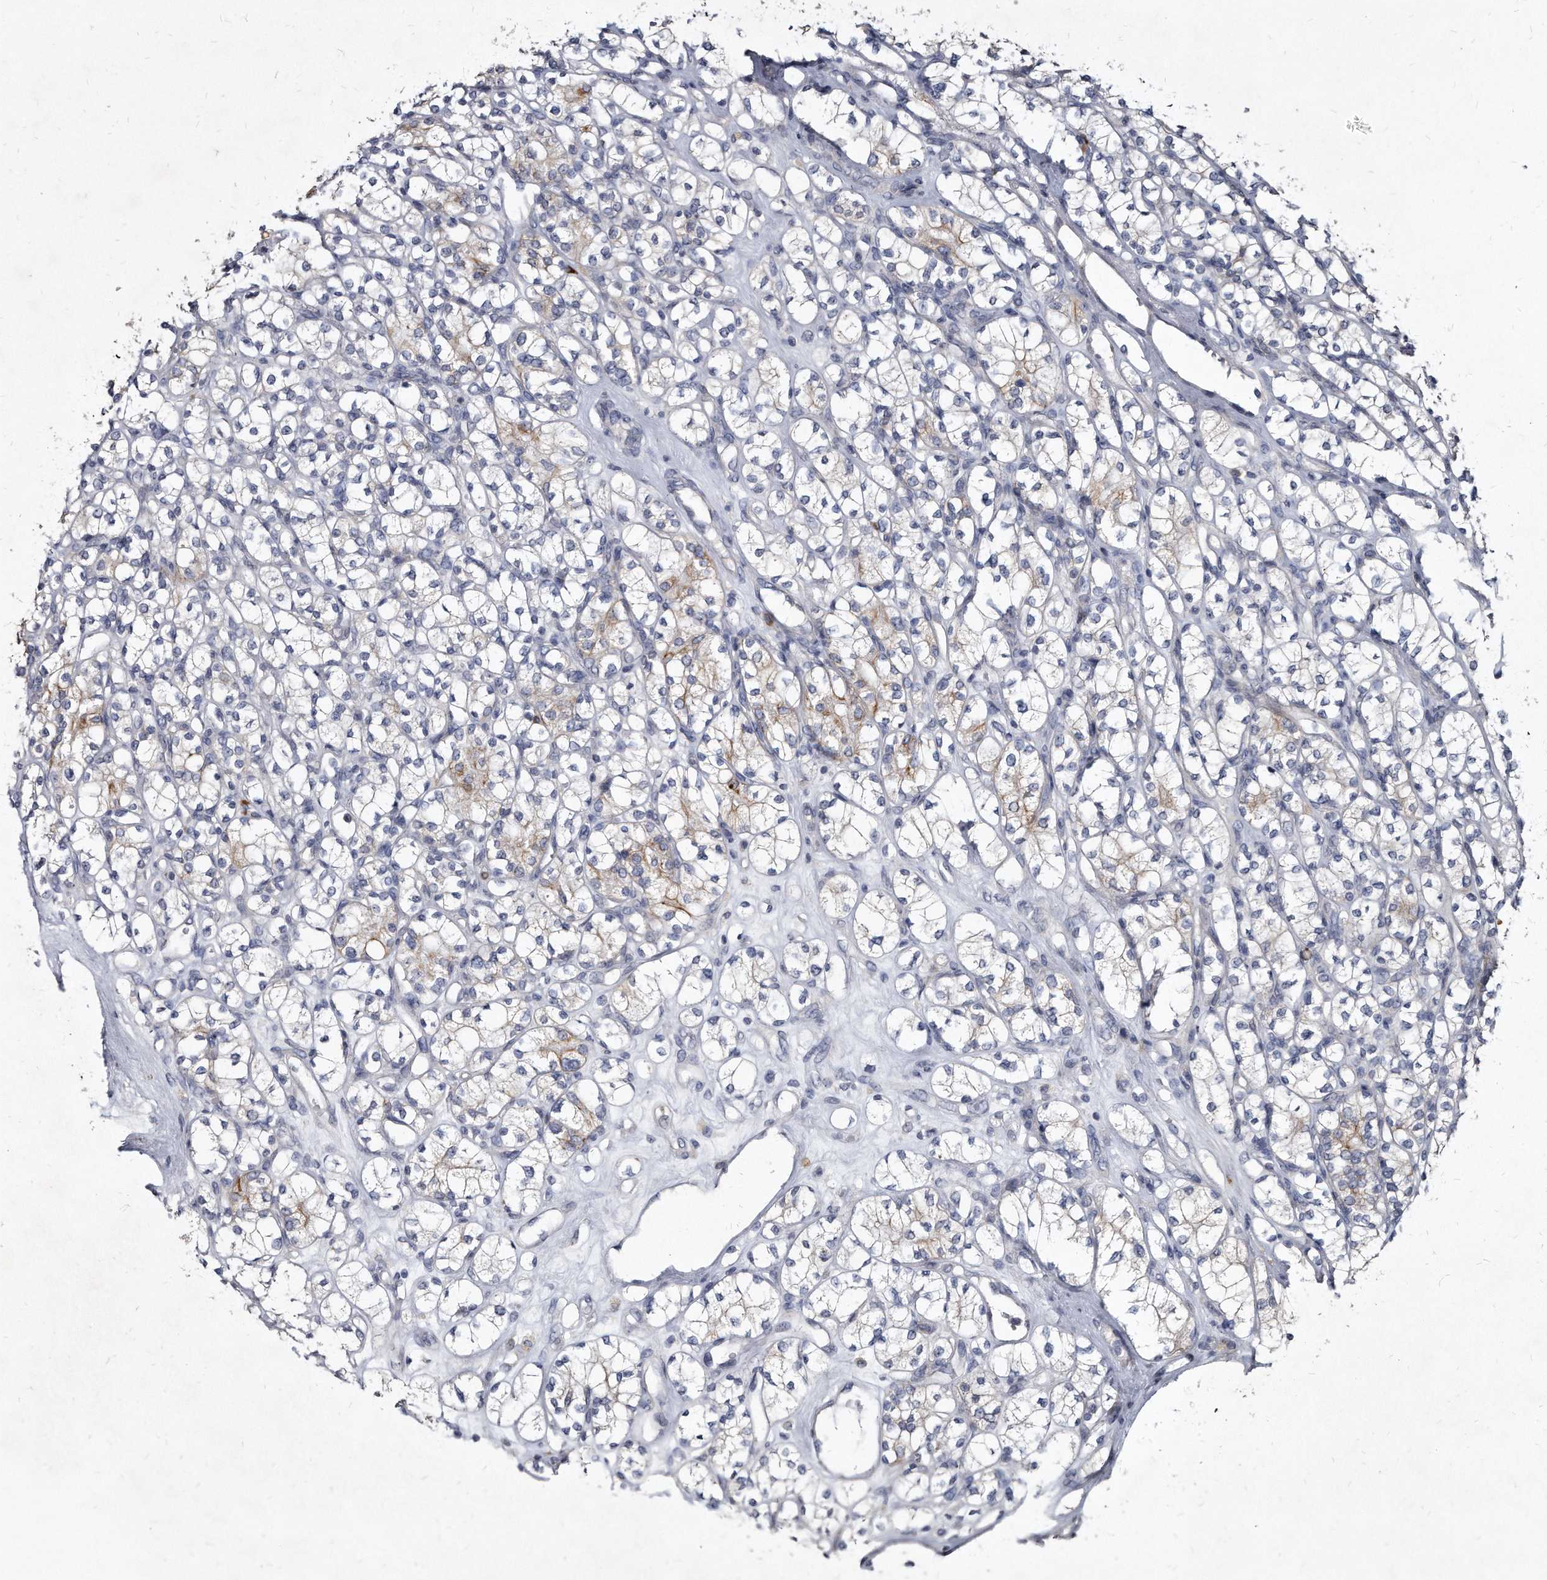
{"staining": {"intensity": "weak", "quantity": "<25%", "location": "cytoplasmic/membranous"}, "tissue": "renal cancer", "cell_type": "Tumor cells", "image_type": "cancer", "snomed": [{"axis": "morphology", "description": "Adenocarcinoma, NOS"}, {"axis": "topography", "description": "Kidney"}], "caption": "The micrograph demonstrates no staining of tumor cells in renal adenocarcinoma.", "gene": "KLHDC3", "patient": {"sex": "male", "age": 77}}